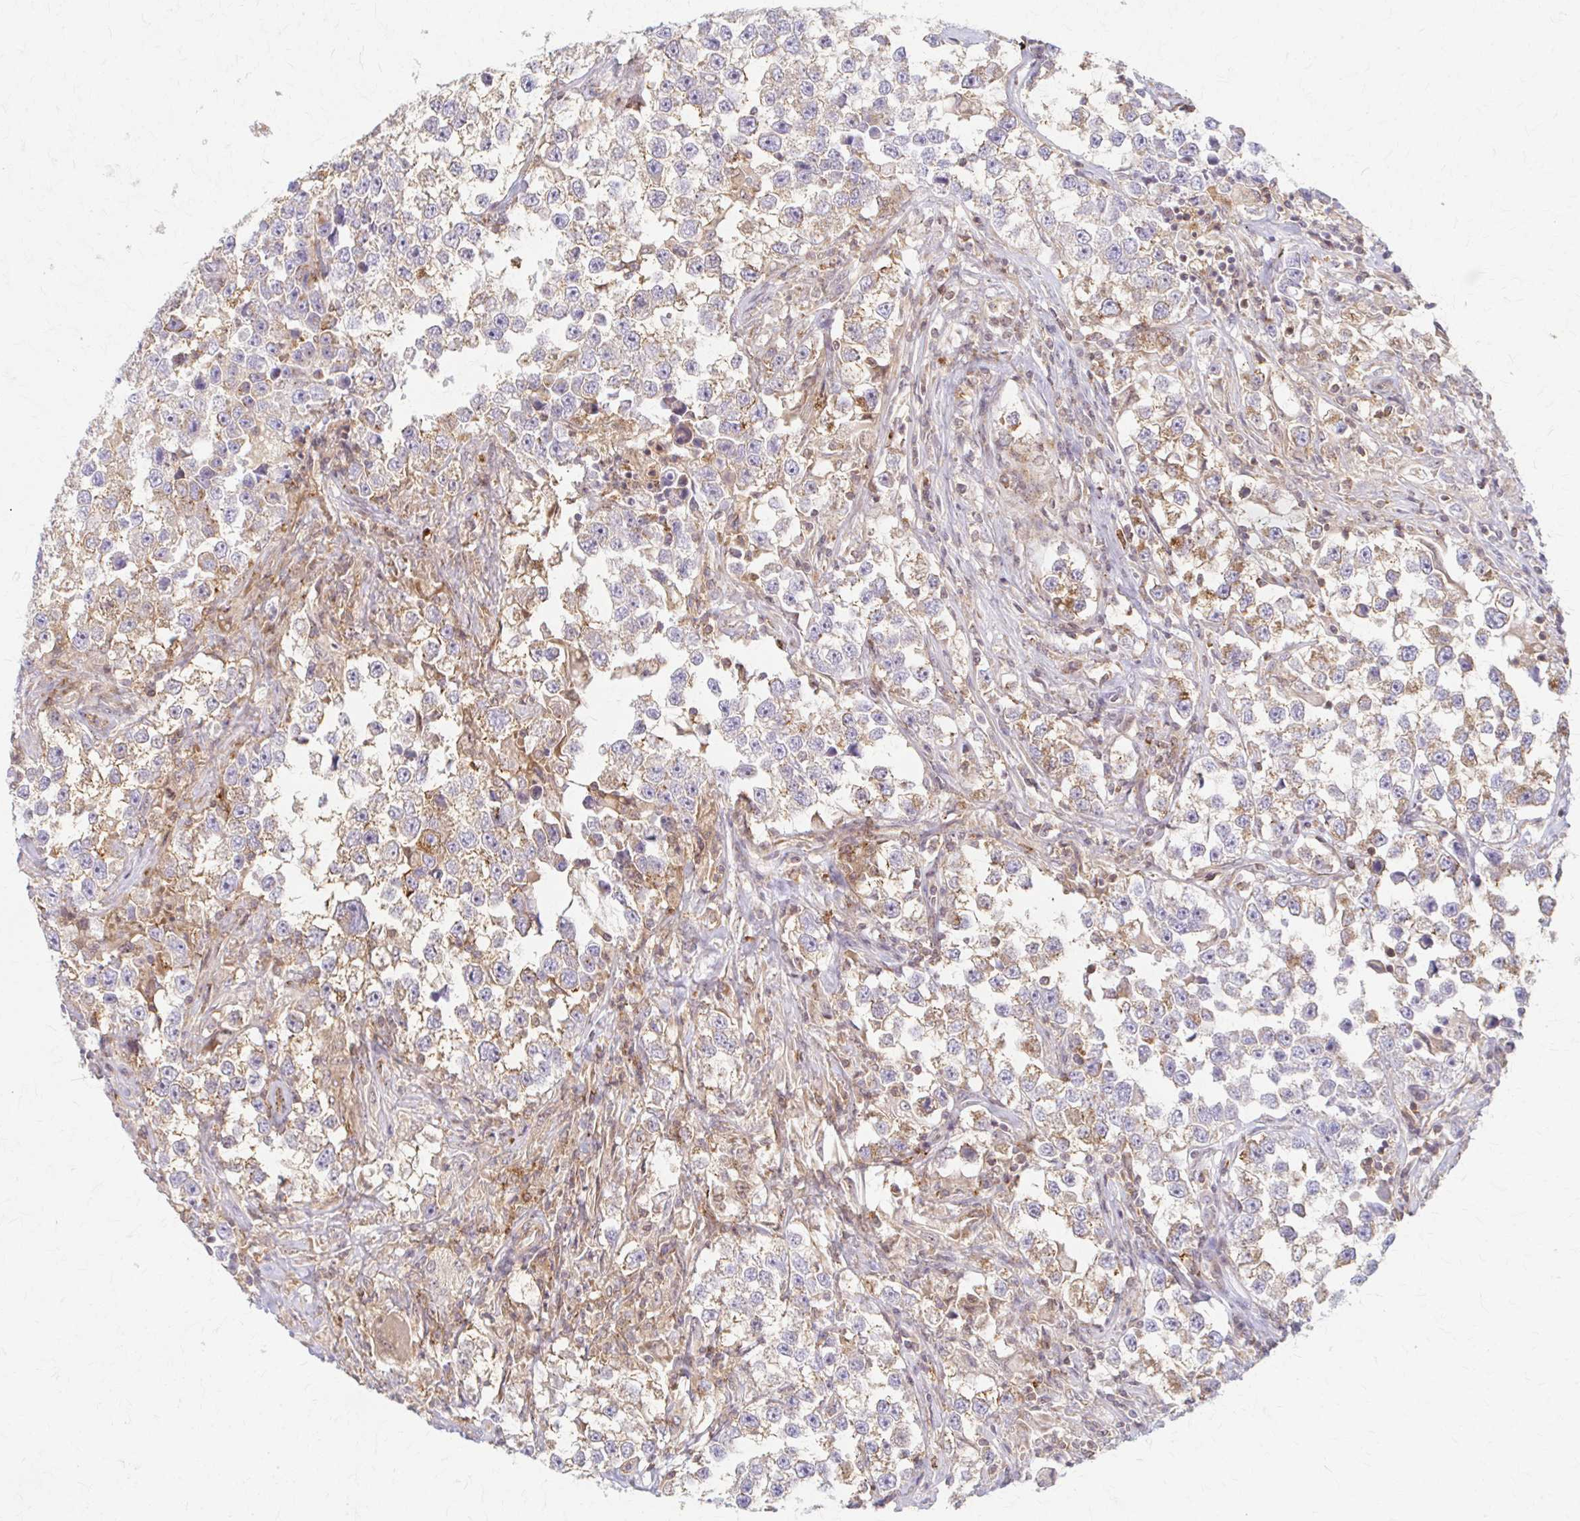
{"staining": {"intensity": "weak", "quantity": "25%-75%", "location": "cytoplasmic/membranous"}, "tissue": "testis cancer", "cell_type": "Tumor cells", "image_type": "cancer", "snomed": [{"axis": "morphology", "description": "Seminoma, NOS"}, {"axis": "topography", "description": "Testis"}], "caption": "Testis seminoma stained with immunohistochemistry shows weak cytoplasmic/membranous staining in about 25%-75% of tumor cells. The staining is performed using DAB brown chromogen to label protein expression. The nuclei are counter-stained blue using hematoxylin.", "gene": "ARHGAP35", "patient": {"sex": "male", "age": 46}}